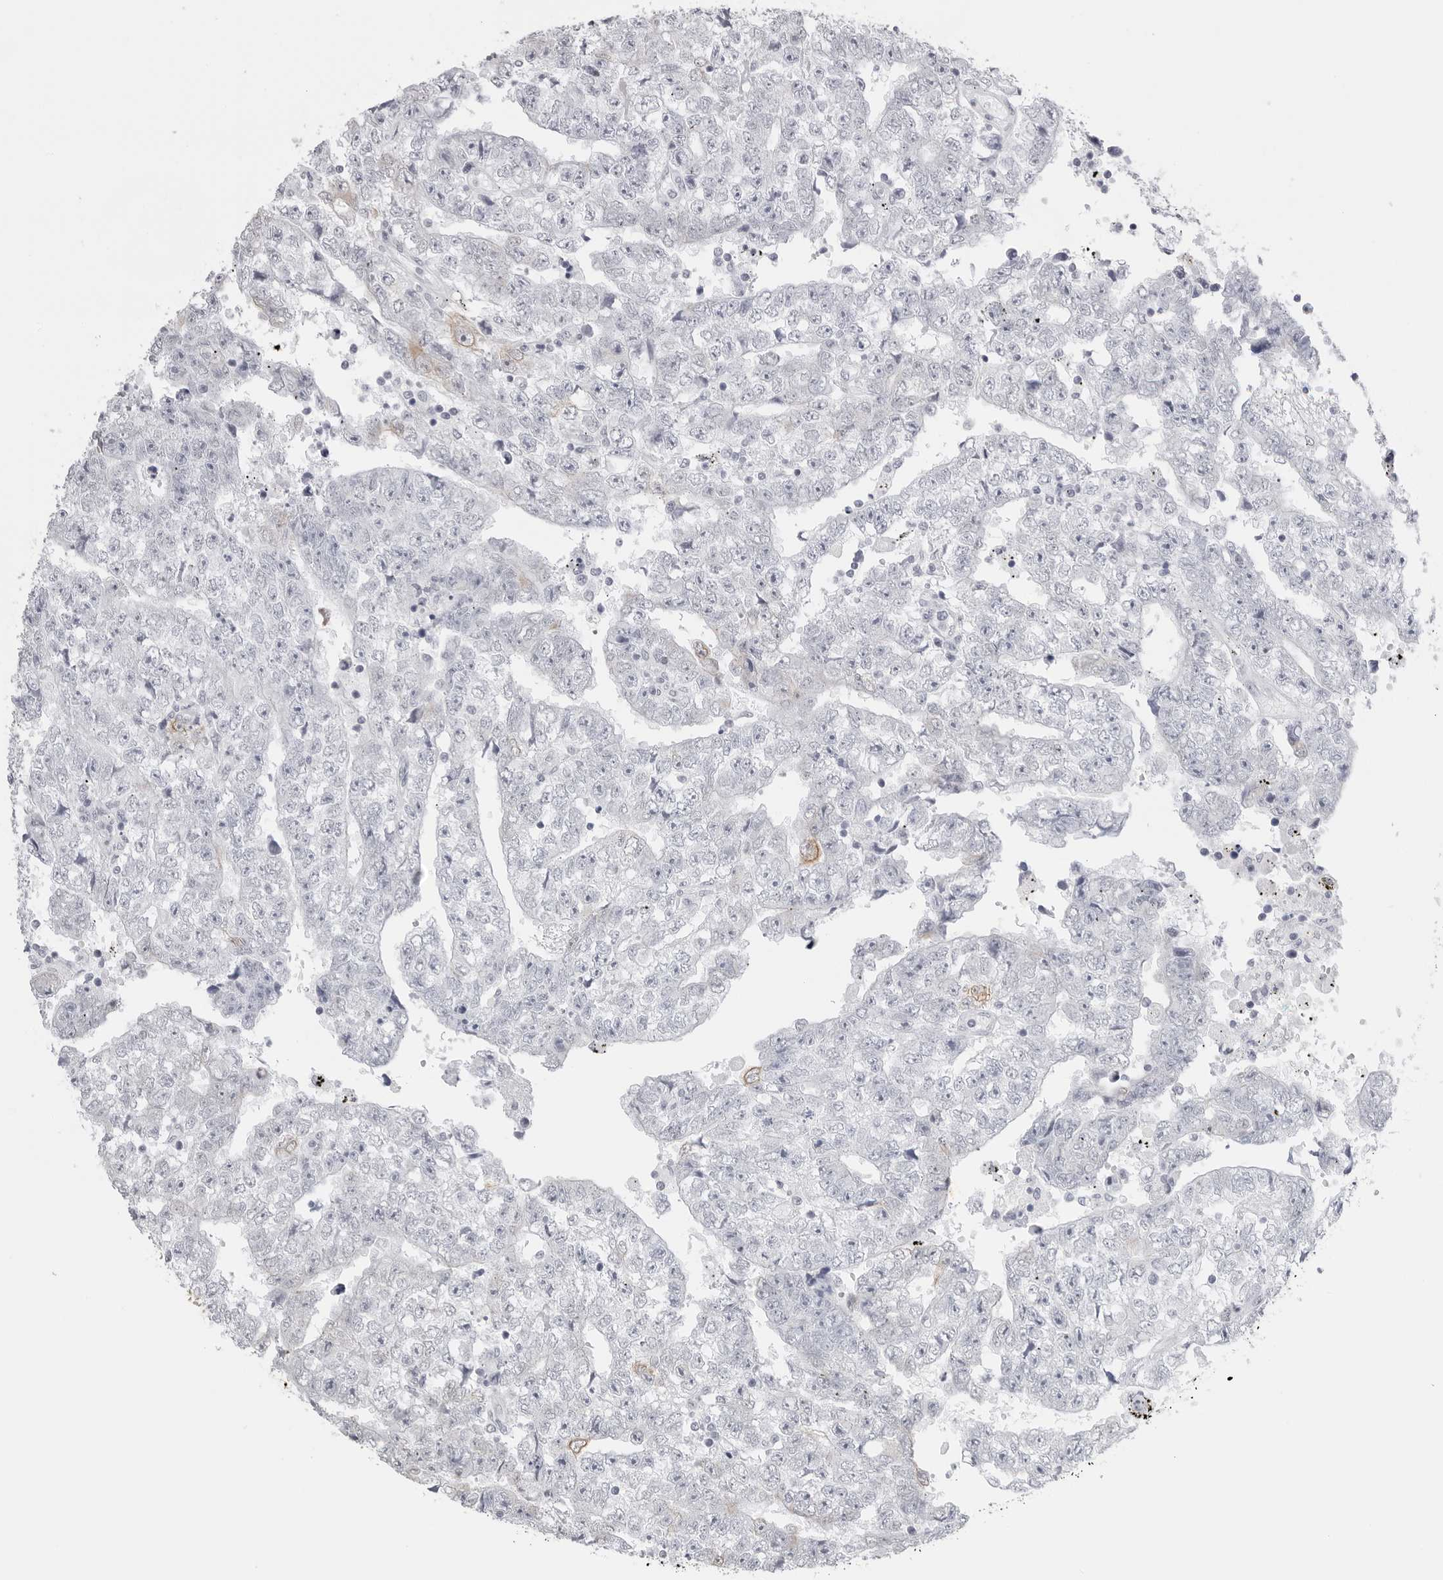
{"staining": {"intensity": "negative", "quantity": "none", "location": "none"}, "tissue": "testis cancer", "cell_type": "Tumor cells", "image_type": "cancer", "snomed": [{"axis": "morphology", "description": "Carcinoma, Embryonal, NOS"}, {"axis": "topography", "description": "Testis"}], "caption": "IHC of testis cancer (embryonal carcinoma) exhibits no staining in tumor cells. (DAB (3,3'-diaminobenzidine) immunohistochemistry visualized using brightfield microscopy, high magnification).", "gene": "SERPINF2", "patient": {"sex": "male", "age": 25}}